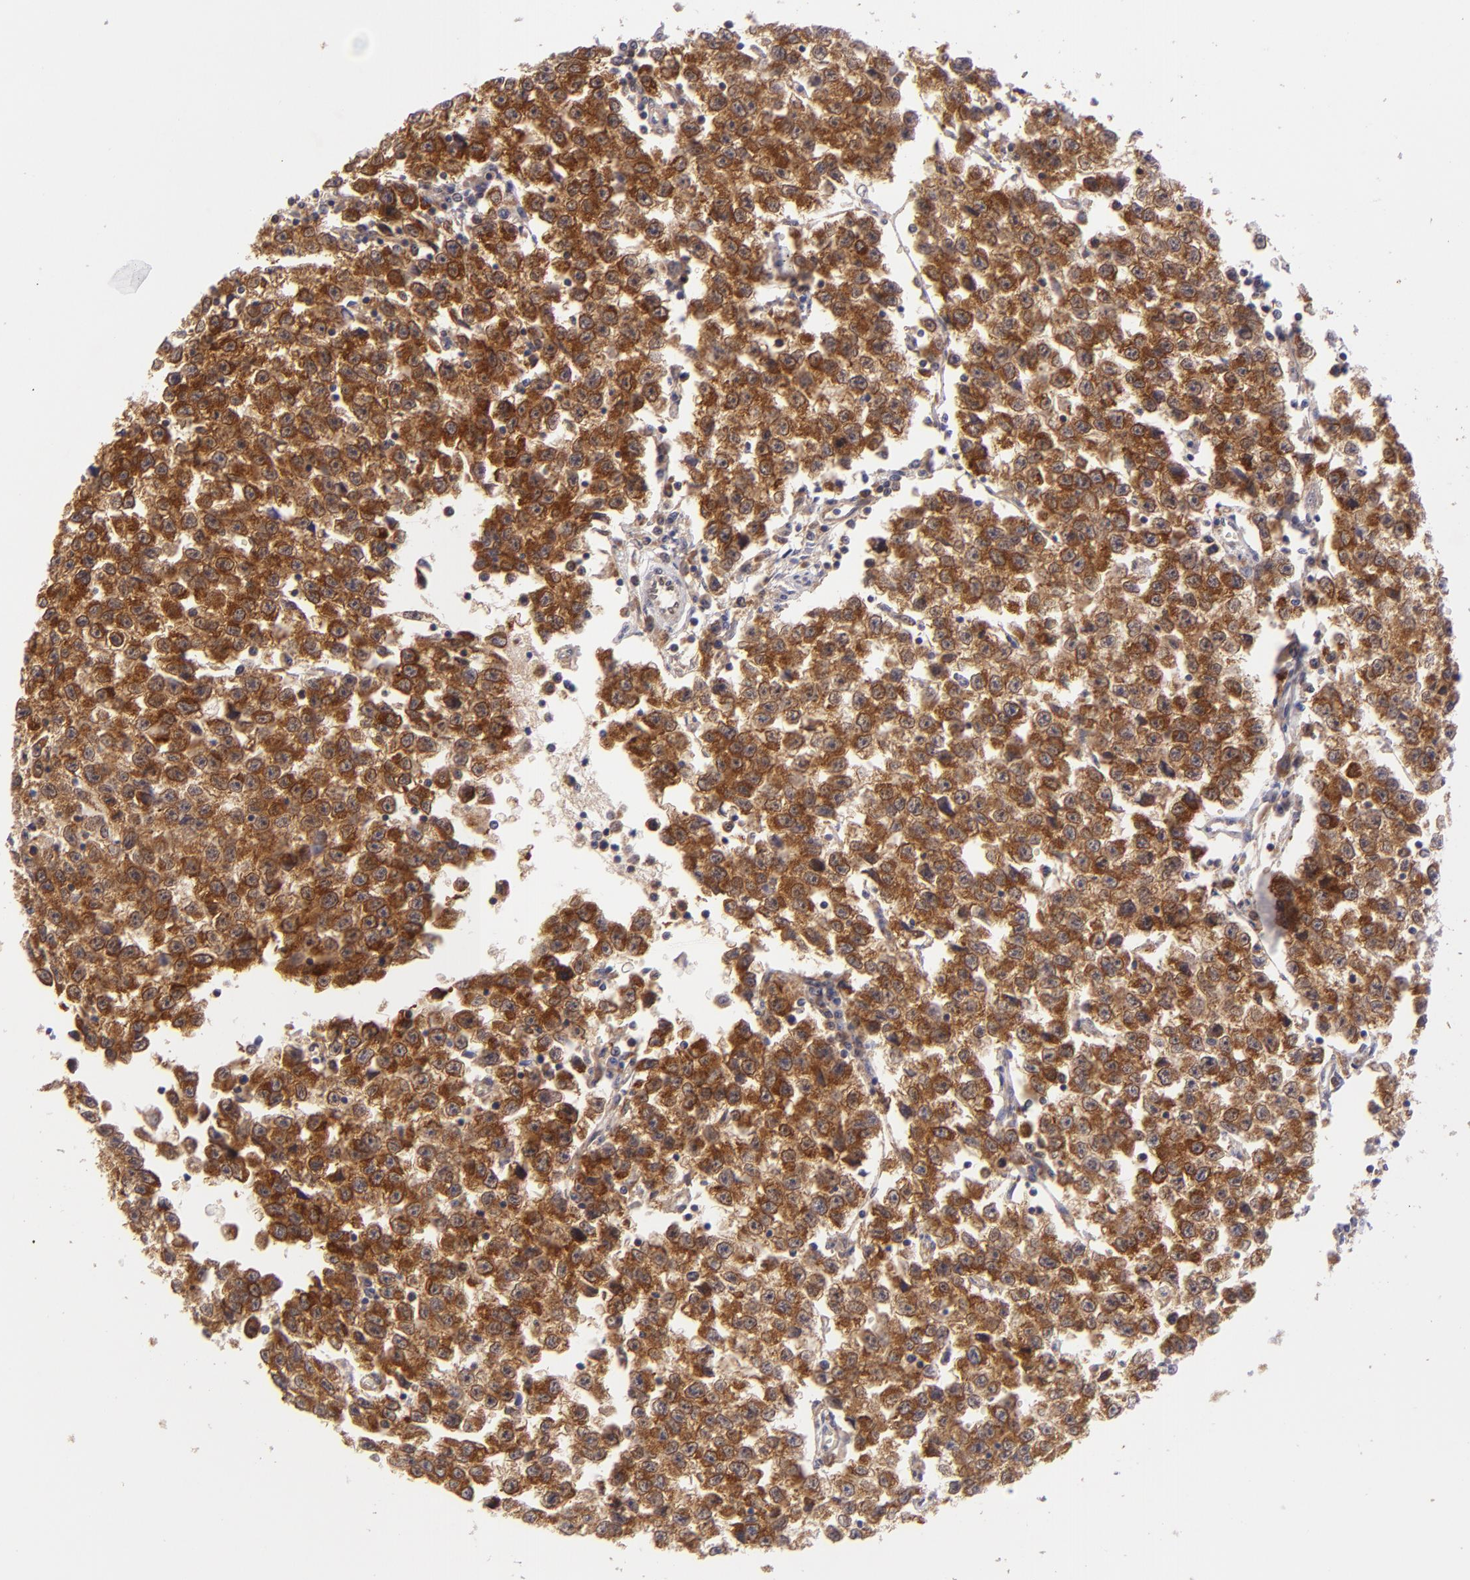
{"staining": {"intensity": "strong", "quantity": ">75%", "location": "cytoplasmic/membranous"}, "tissue": "testis cancer", "cell_type": "Tumor cells", "image_type": "cancer", "snomed": [{"axis": "morphology", "description": "Seminoma, NOS"}, {"axis": "topography", "description": "Testis"}], "caption": "An IHC histopathology image of neoplastic tissue is shown. Protein staining in brown highlights strong cytoplasmic/membranous positivity in seminoma (testis) within tumor cells.", "gene": "PTPN13", "patient": {"sex": "male", "age": 35}}